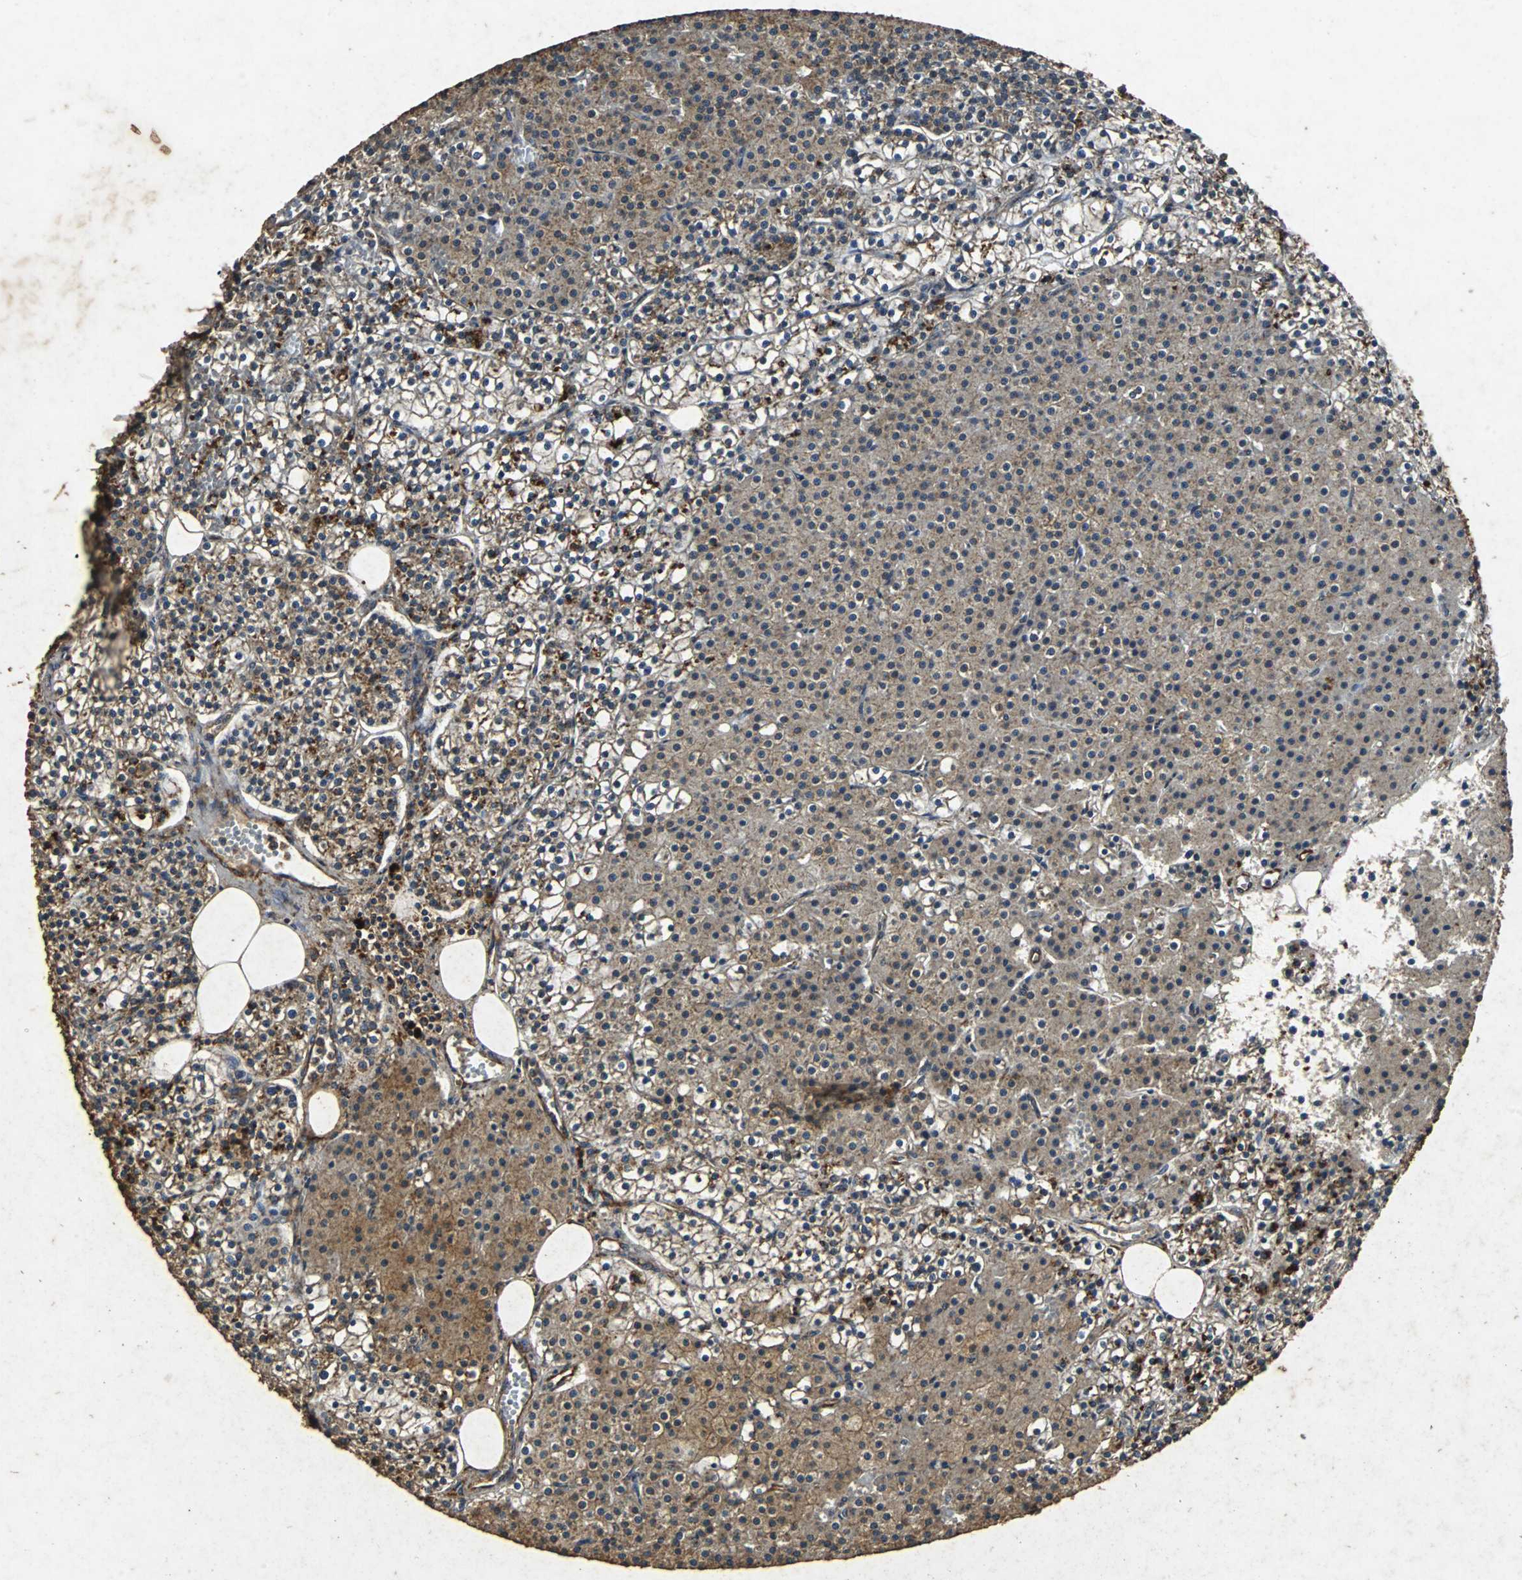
{"staining": {"intensity": "moderate", "quantity": ">75%", "location": "cytoplasmic/membranous"}, "tissue": "parathyroid gland", "cell_type": "Glandular cells", "image_type": "normal", "snomed": [{"axis": "morphology", "description": "Normal tissue, NOS"}, {"axis": "topography", "description": "Parathyroid gland"}], "caption": "High-magnification brightfield microscopy of unremarkable parathyroid gland stained with DAB (3,3'-diaminobenzidine) (brown) and counterstained with hematoxylin (blue). glandular cells exhibit moderate cytoplasmic/membranous staining is identified in about>75% of cells.", "gene": "NAA10", "patient": {"sex": "female", "age": 63}}